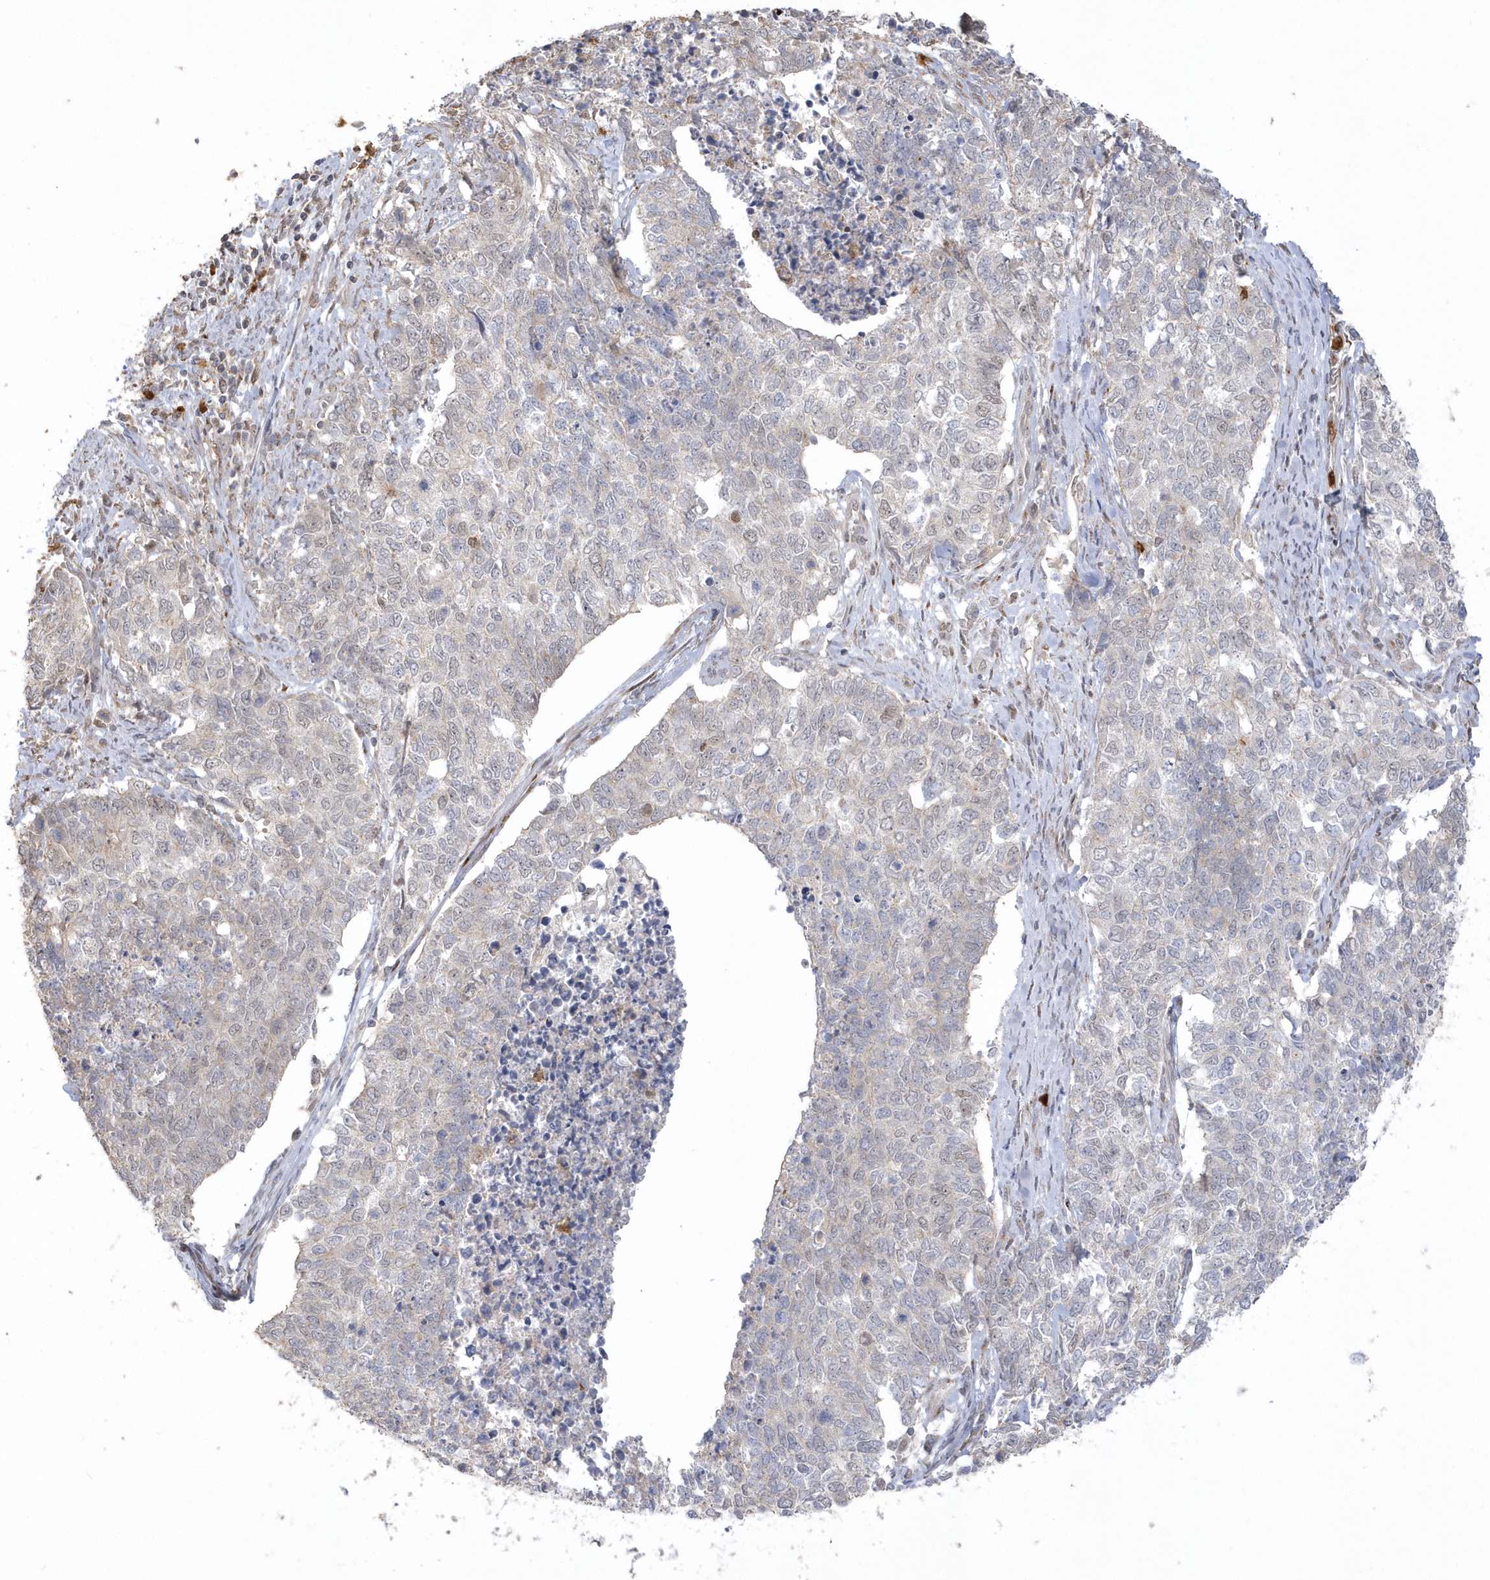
{"staining": {"intensity": "negative", "quantity": "none", "location": "none"}, "tissue": "cervical cancer", "cell_type": "Tumor cells", "image_type": "cancer", "snomed": [{"axis": "morphology", "description": "Squamous cell carcinoma, NOS"}, {"axis": "topography", "description": "Cervix"}], "caption": "The micrograph exhibits no significant staining in tumor cells of cervical squamous cell carcinoma.", "gene": "NAF1", "patient": {"sex": "female", "age": 63}}